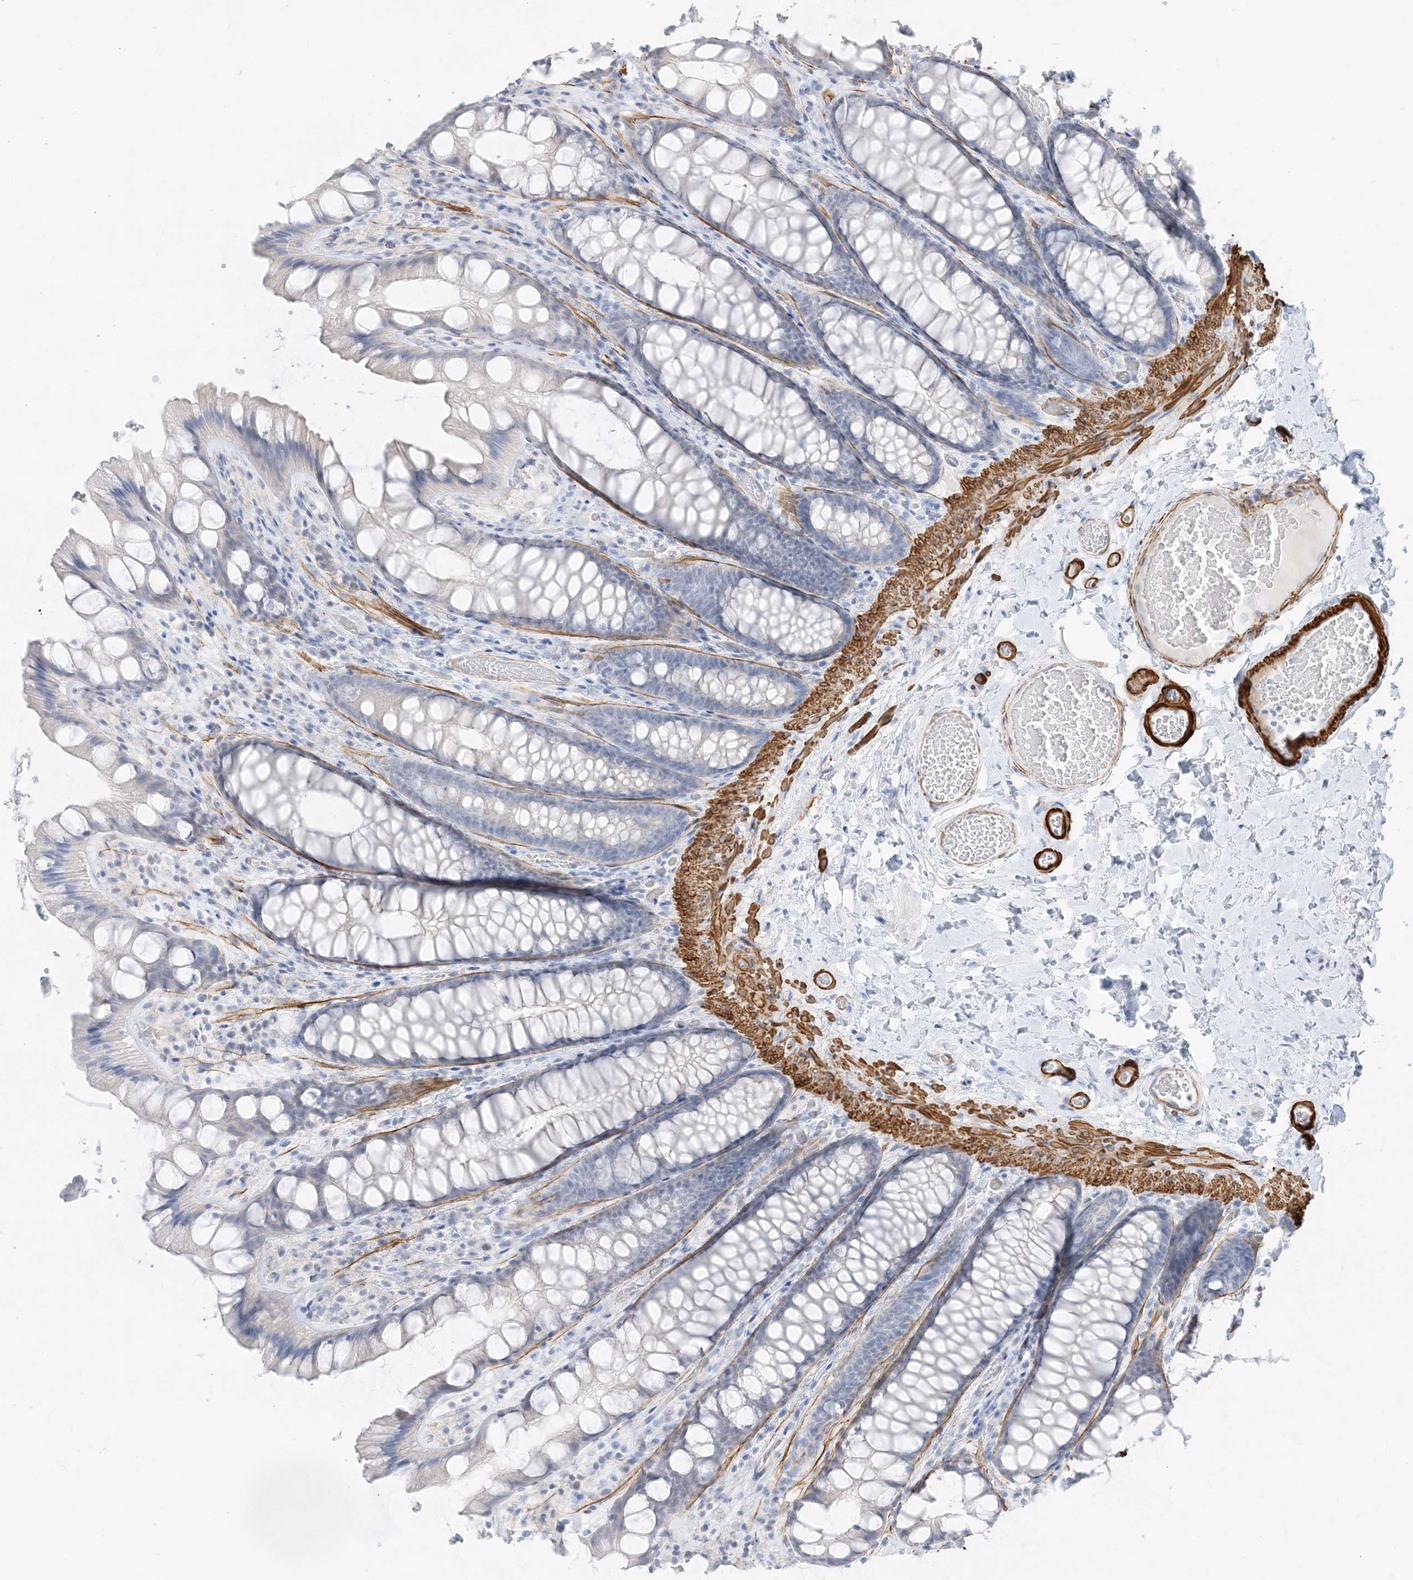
{"staining": {"intensity": "weak", "quantity": "25%-75%", "location": "cytoplasmic/membranous"}, "tissue": "colon", "cell_type": "Endothelial cells", "image_type": "normal", "snomed": [{"axis": "morphology", "description": "Normal tissue, NOS"}, {"axis": "topography", "description": "Colon"}], "caption": "This micrograph reveals immunohistochemistry (IHC) staining of unremarkable colon, with low weak cytoplasmic/membranous positivity in approximately 25%-75% of endothelial cells.", "gene": "SLC22A13", "patient": {"sex": "male", "age": 47}}